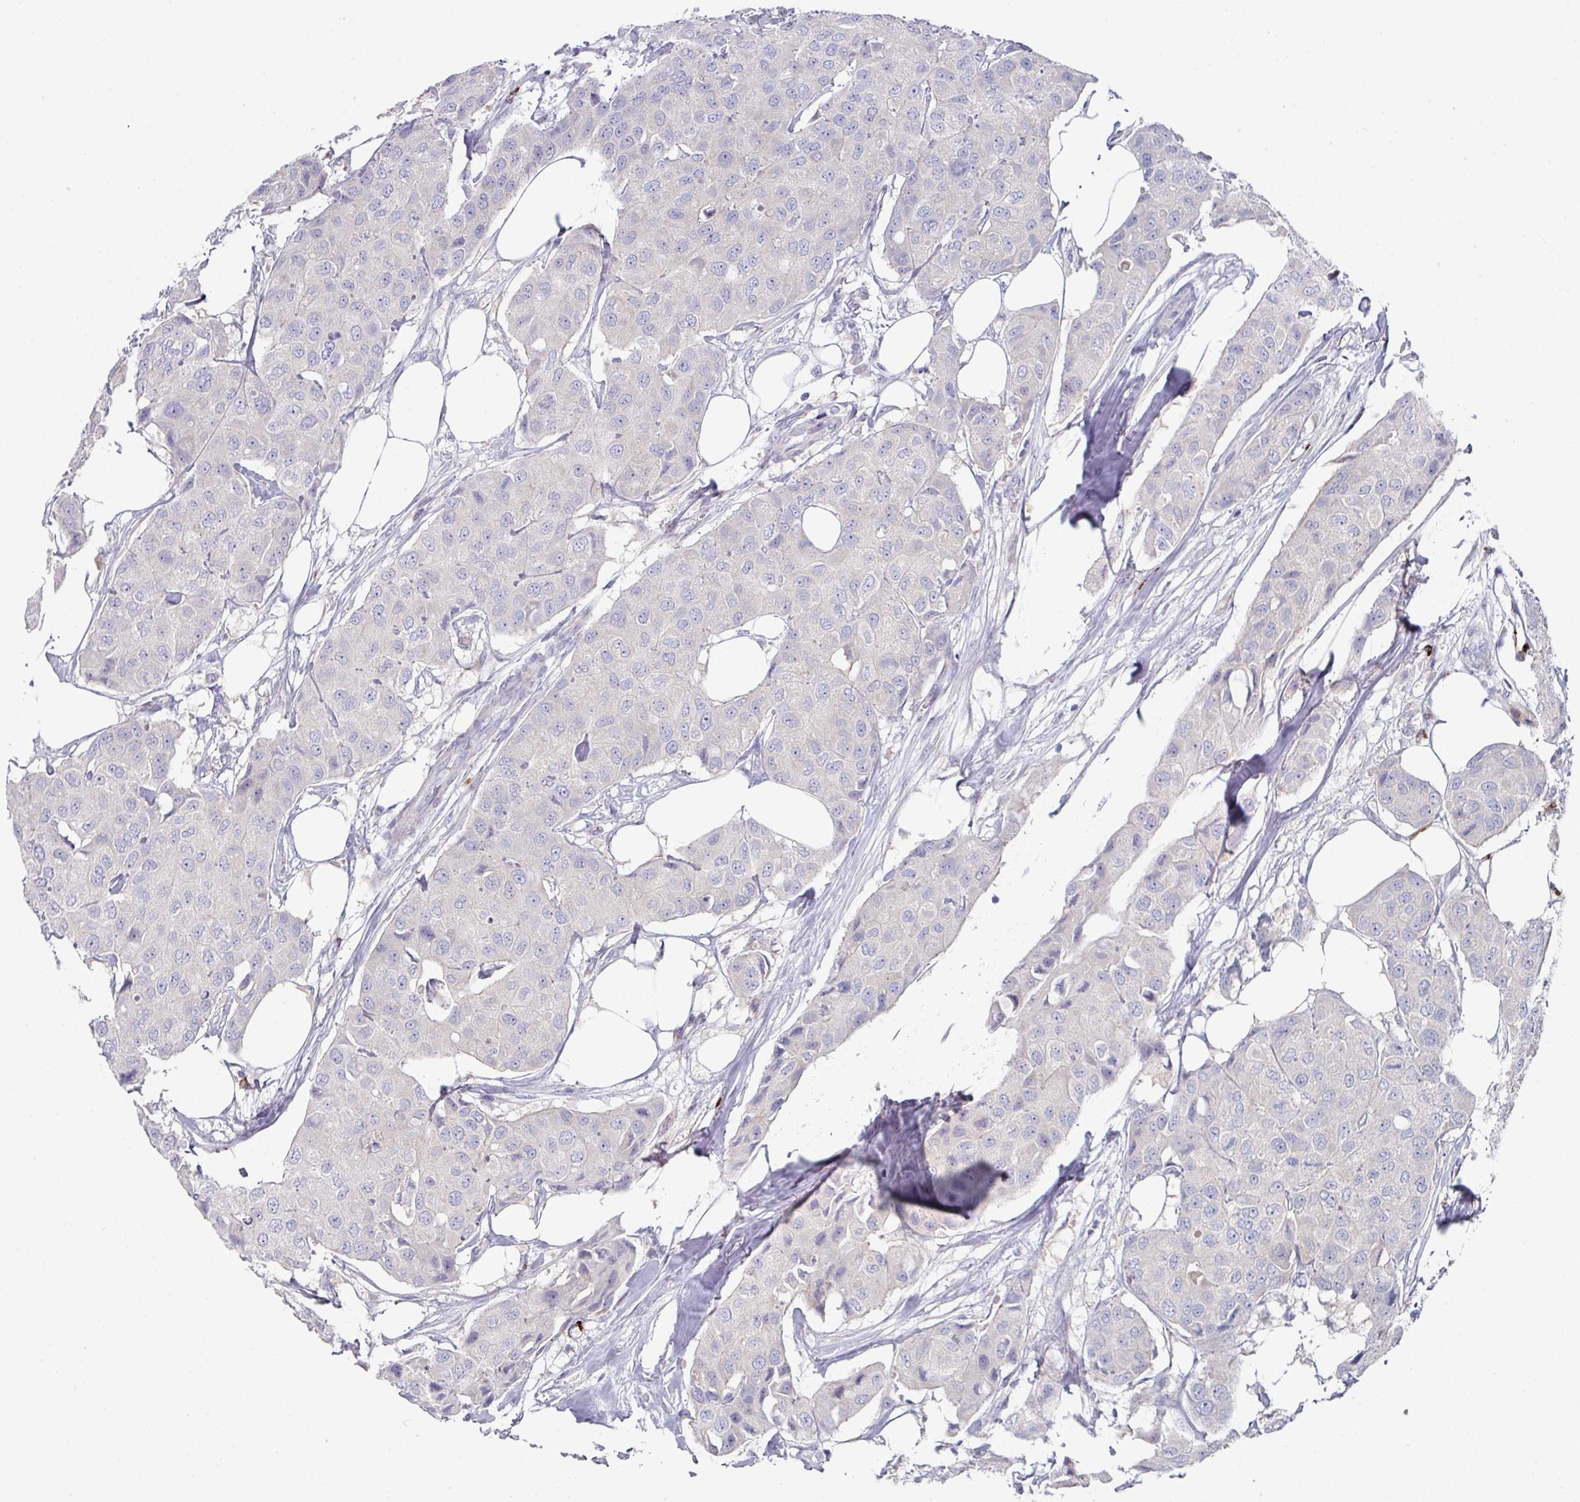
{"staining": {"intensity": "negative", "quantity": "none", "location": "none"}, "tissue": "breast cancer", "cell_type": "Tumor cells", "image_type": "cancer", "snomed": [{"axis": "morphology", "description": "Duct carcinoma"}, {"axis": "topography", "description": "Breast"}], "caption": "Tumor cells show no significant positivity in breast cancer (invasive ductal carcinoma). (DAB (3,3'-diaminobenzidine) immunohistochemistry (IHC) with hematoxylin counter stain).", "gene": "NT5C1A", "patient": {"sex": "female", "age": 80}}